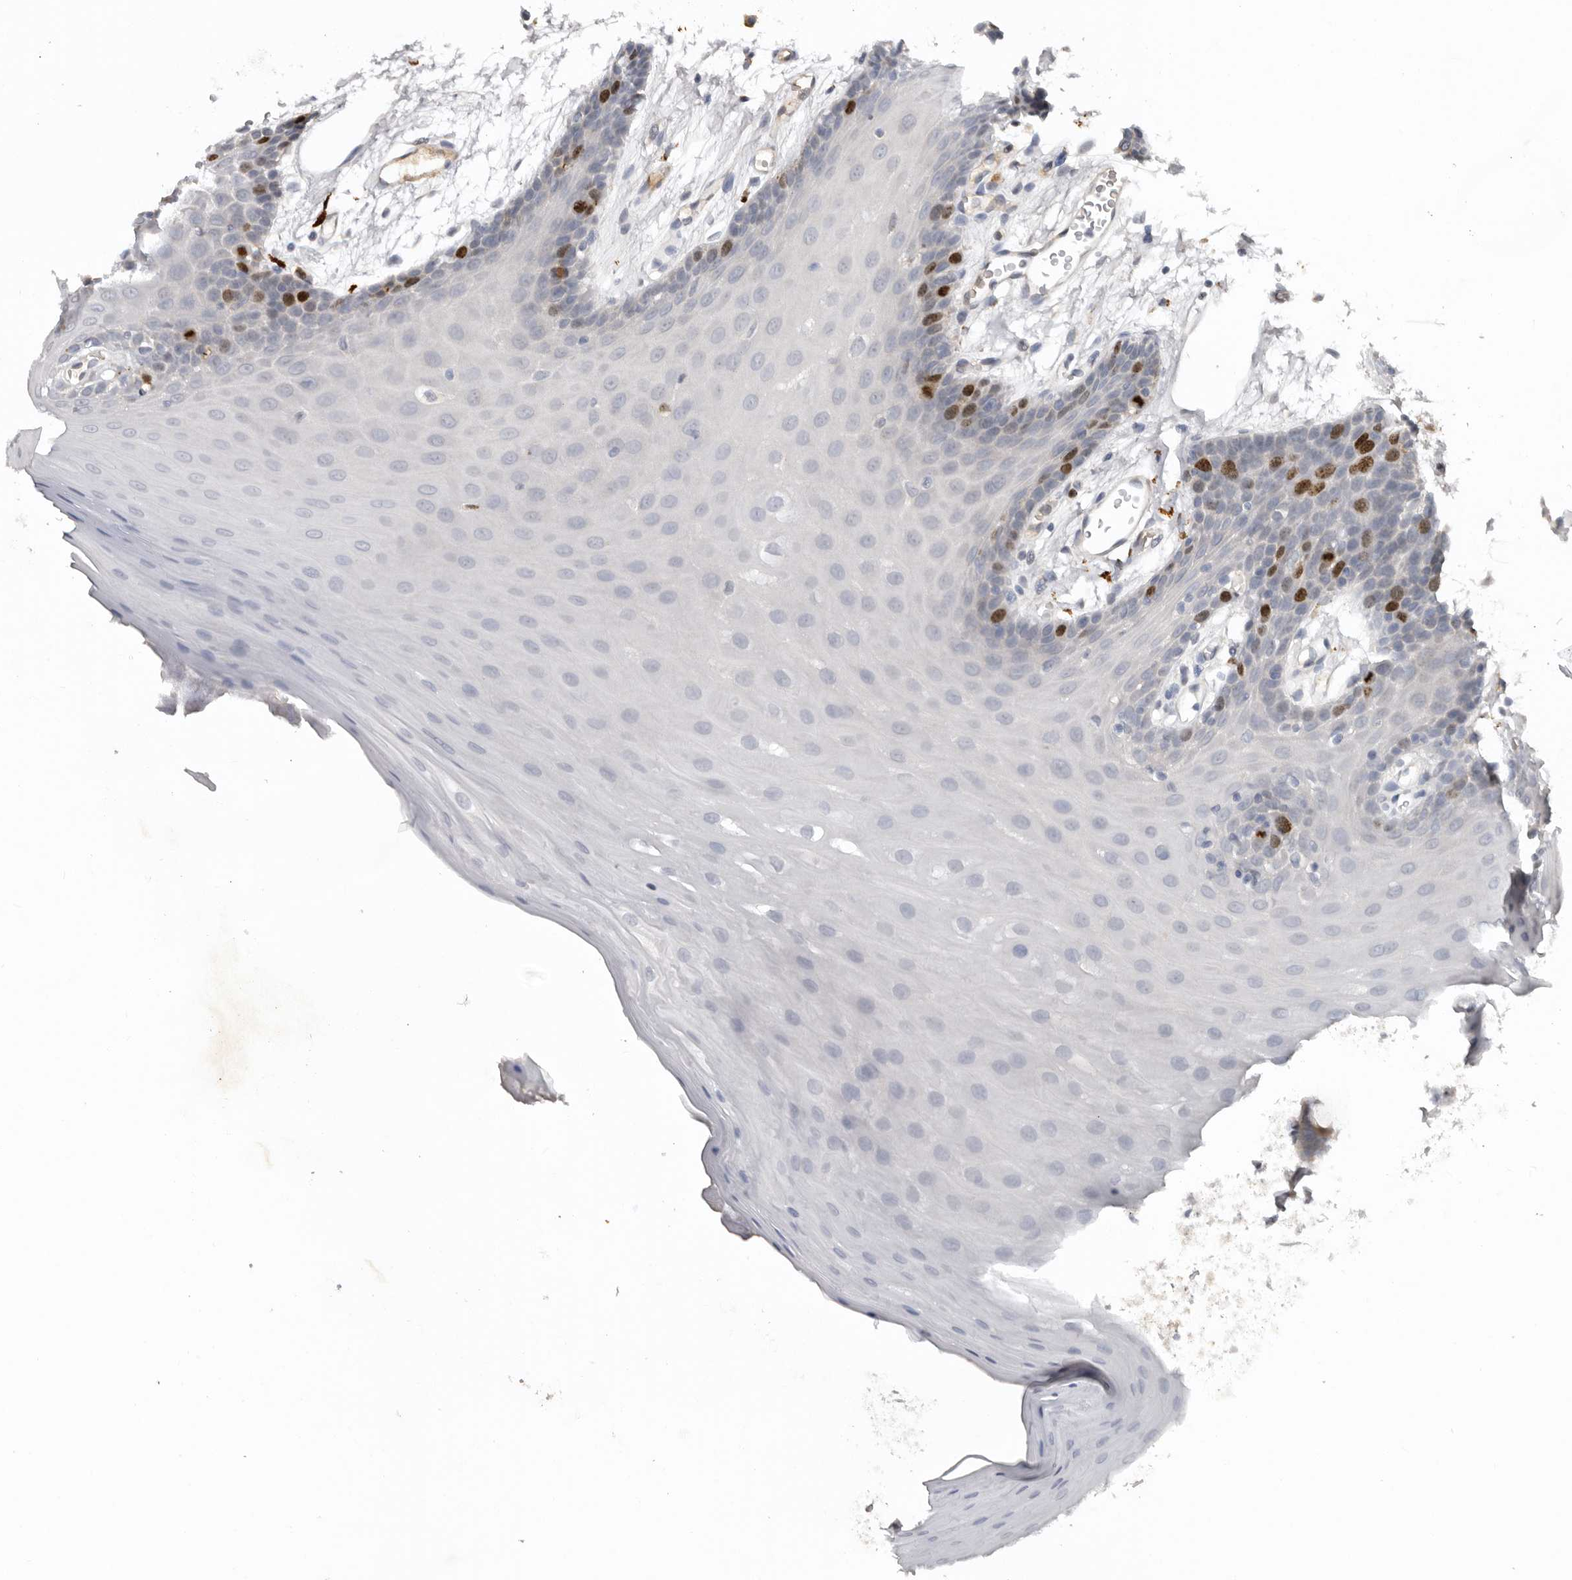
{"staining": {"intensity": "moderate", "quantity": "<25%", "location": "nuclear"}, "tissue": "oral mucosa", "cell_type": "Squamous epithelial cells", "image_type": "normal", "snomed": [{"axis": "morphology", "description": "Normal tissue, NOS"}, {"axis": "morphology", "description": "Squamous cell carcinoma, NOS"}, {"axis": "topography", "description": "Skeletal muscle"}, {"axis": "topography", "description": "Oral tissue"}, {"axis": "topography", "description": "Salivary gland"}, {"axis": "topography", "description": "Head-Neck"}], "caption": "Protein positivity by immunohistochemistry reveals moderate nuclear expression in approximately <25% of squamous epithelial cells in unremarkable oral mucosa. The protein is stained brown, and the nuclei are stained in blue (DAB IHC with brightfield microscopy, high magnification).", "gene": "CDCA8", "patient": {"sex": "male", "age": 54}}